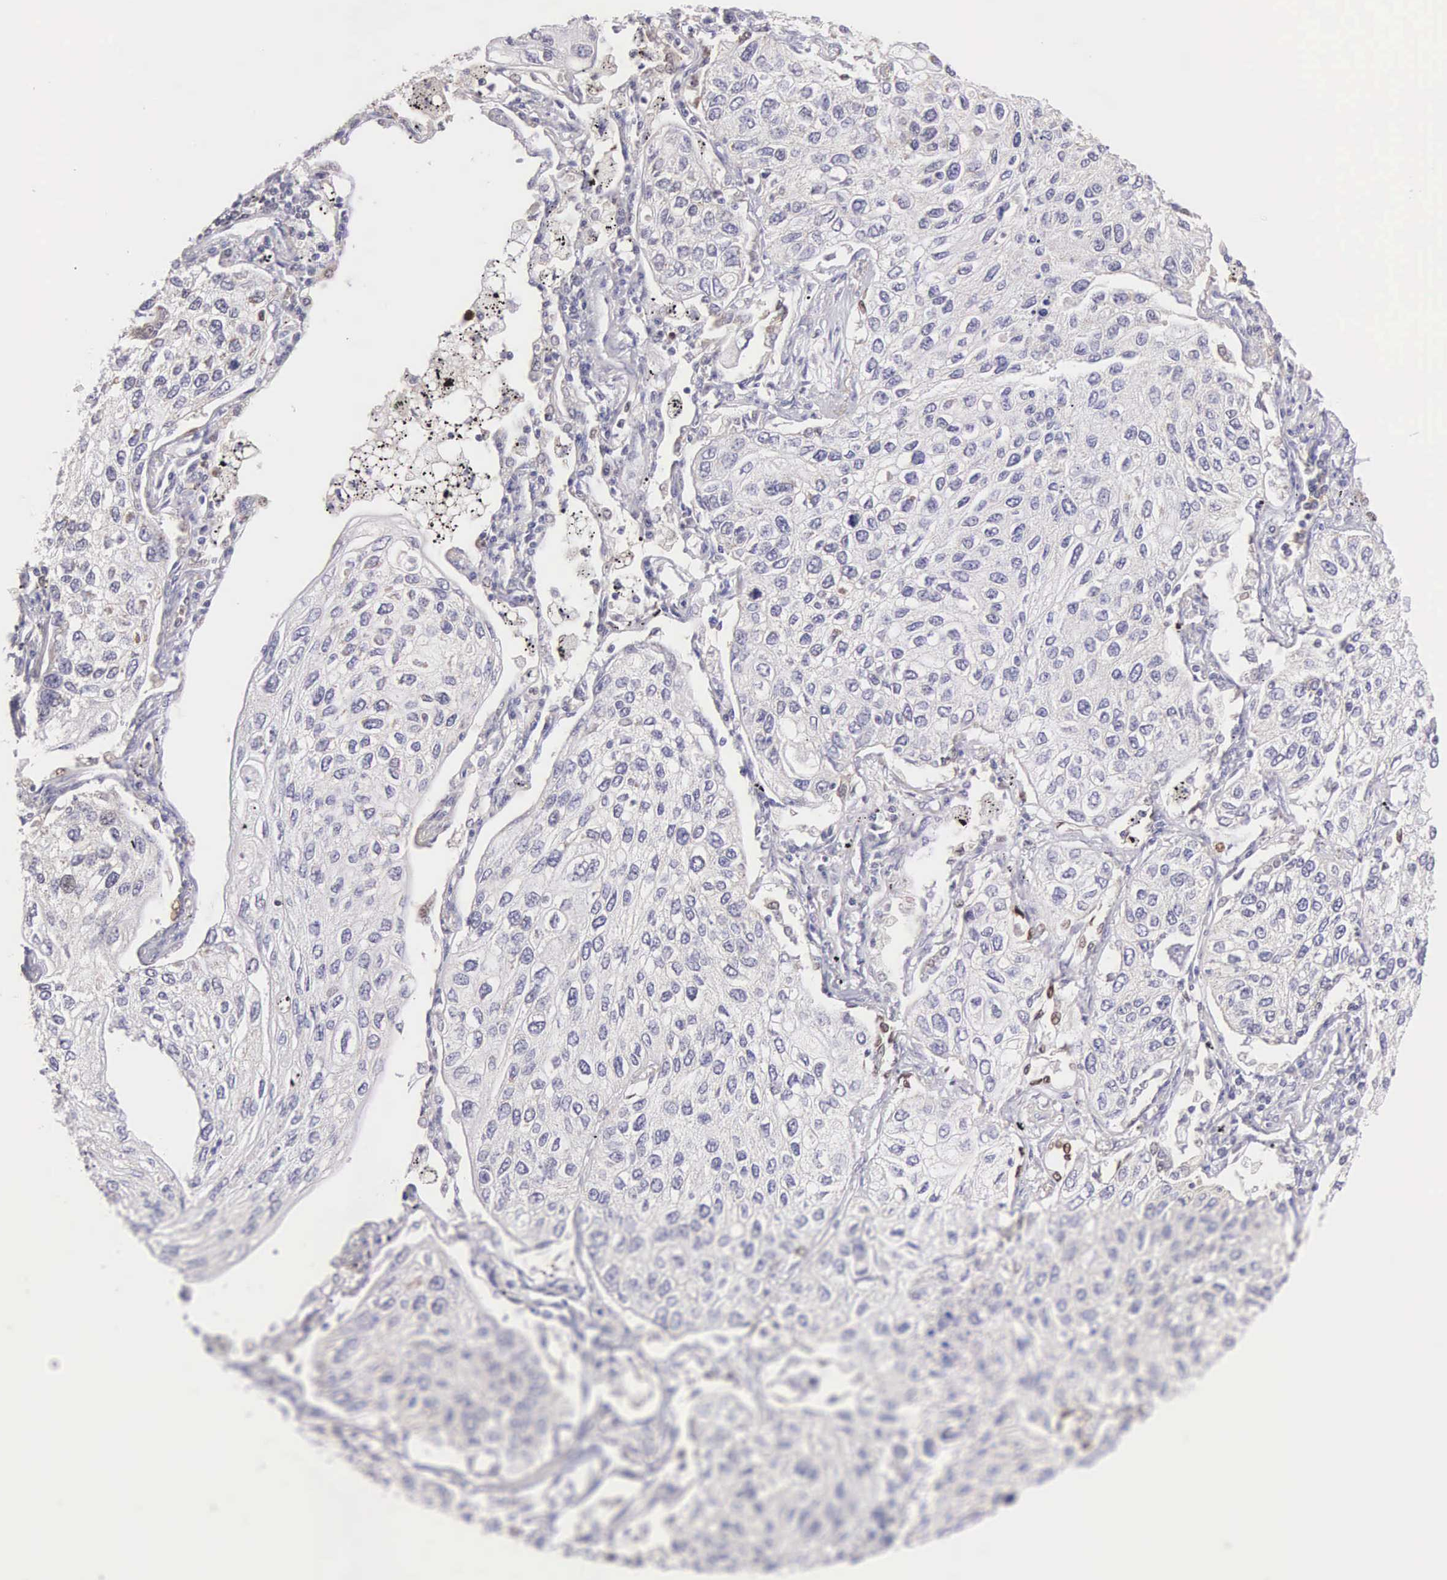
{"staining": {"intensity": "negative", "quantity": "none", "location": "none"}, "tissue": "lung cancer", "cell_type": "Tumor cells", "image_type": "cancer", "snomed": [{"axis": "morphology", "description": "Squamous cell carcinoma, NOS"}, {"axis": "topography", "description": "Lung"}], "caption": "Tumor cells are negative for protein expression in human lung squamous cell carcinoma. (Stains: DAB (3,3'-diaminobenzidine) IHC with hematoxylin counter stain, Microscopy: brightfield microscopy at high magnification).", "gene": "GRK3", "patient": {"sex": "male", "age": 75}}